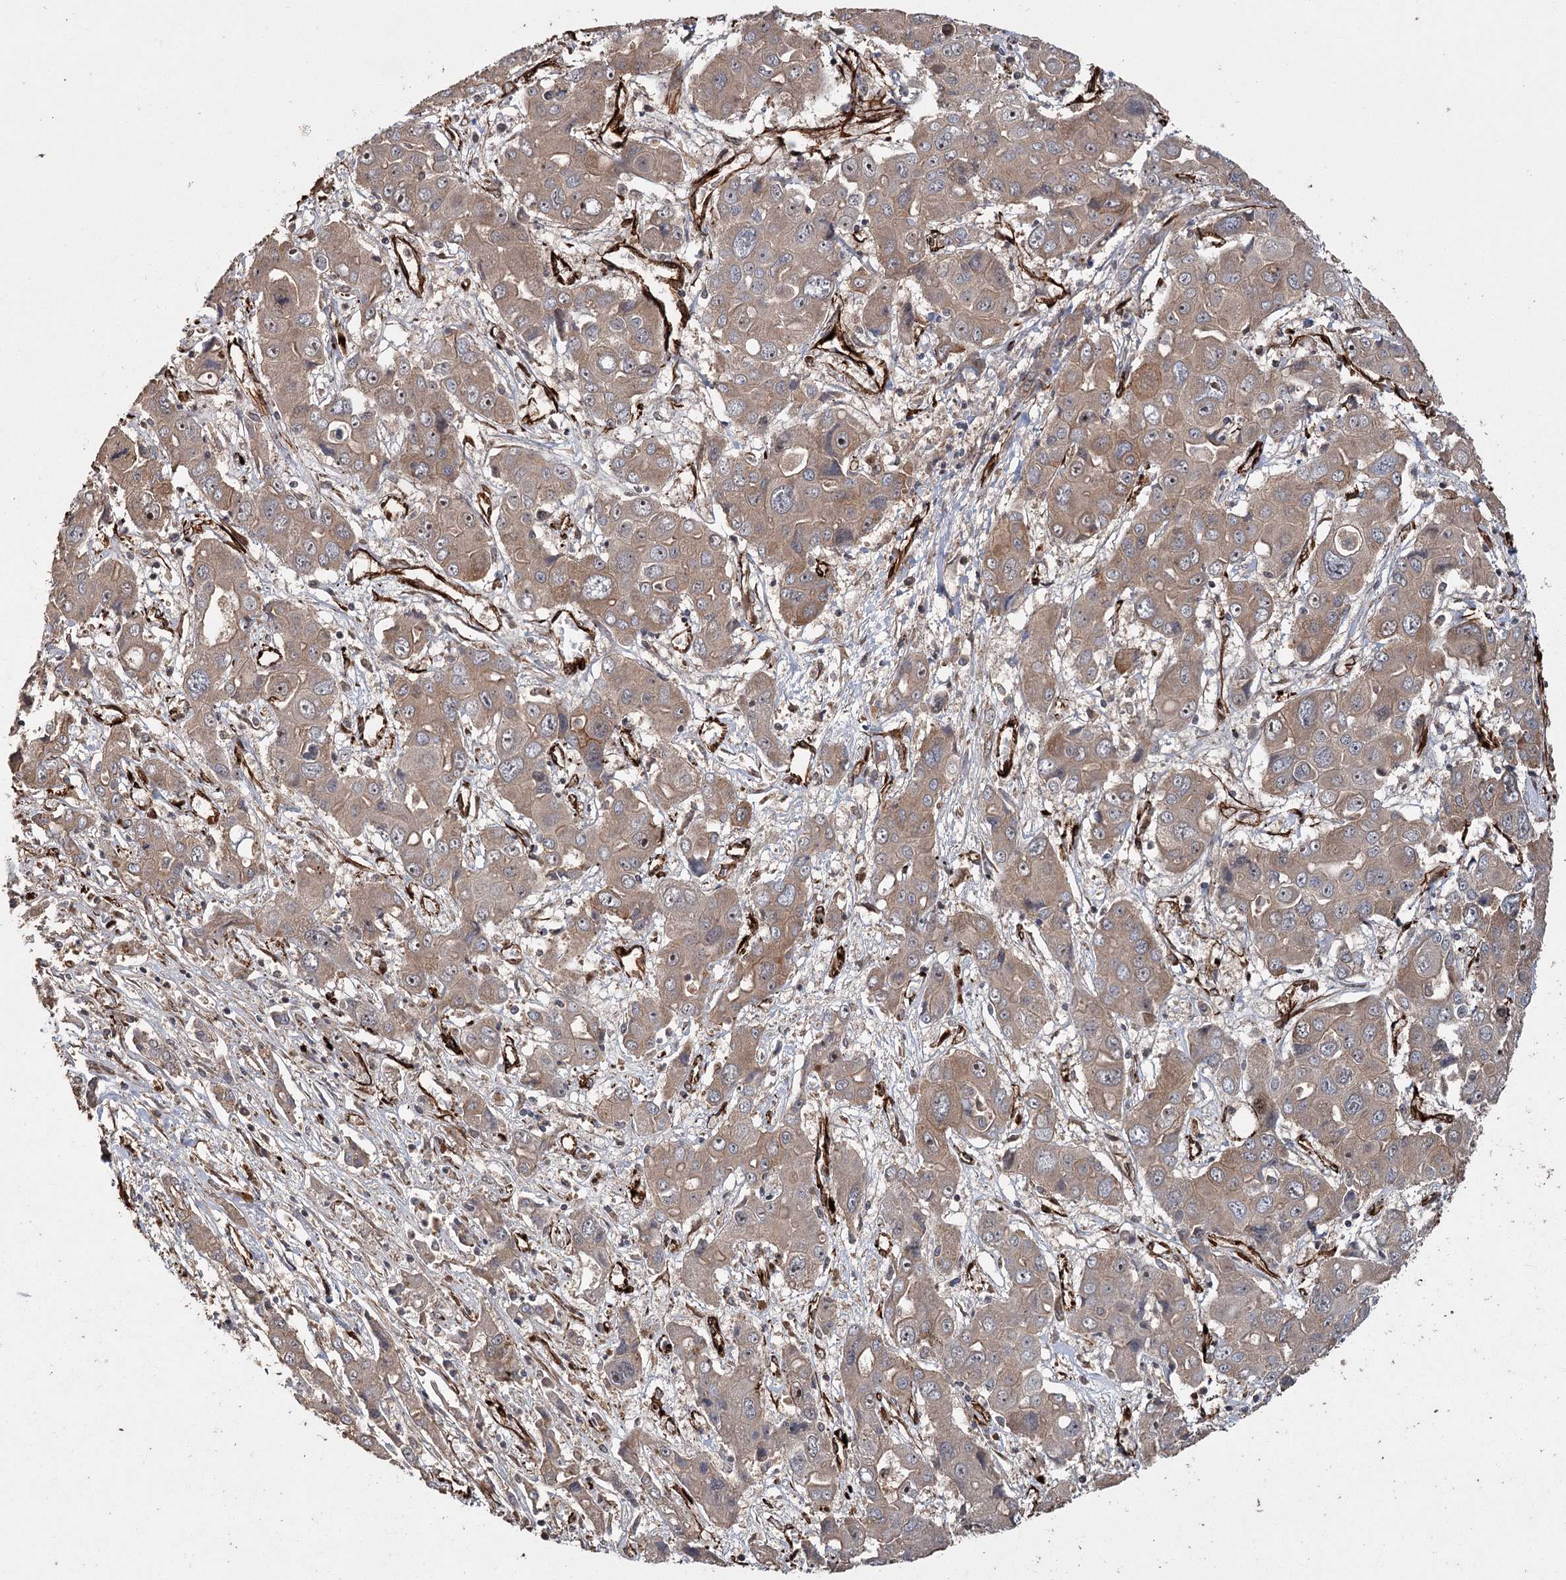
{"staining": {"intensity": "weak", "quantity": "25%-75%", "location": "cytoplasmic/membranous"}, "tissue": "liver cancer", "cell_type": "Tumor cells", "image_type": "cancer", "snomed": [{"axis": "morphology", "description": "Cholangiocarcinoma"}, {"axis": "topography", "description": "Liver"}], "caption": "Liver cancer (cholangiocarcinoma) was stained to show a protein in brown. There is low levels of weak cytoplasmic/membranous expression in approximately 25%-75% of tumor cells.", "gene": "RPAP3", "patient": {"sex": "male", "age": 67}}